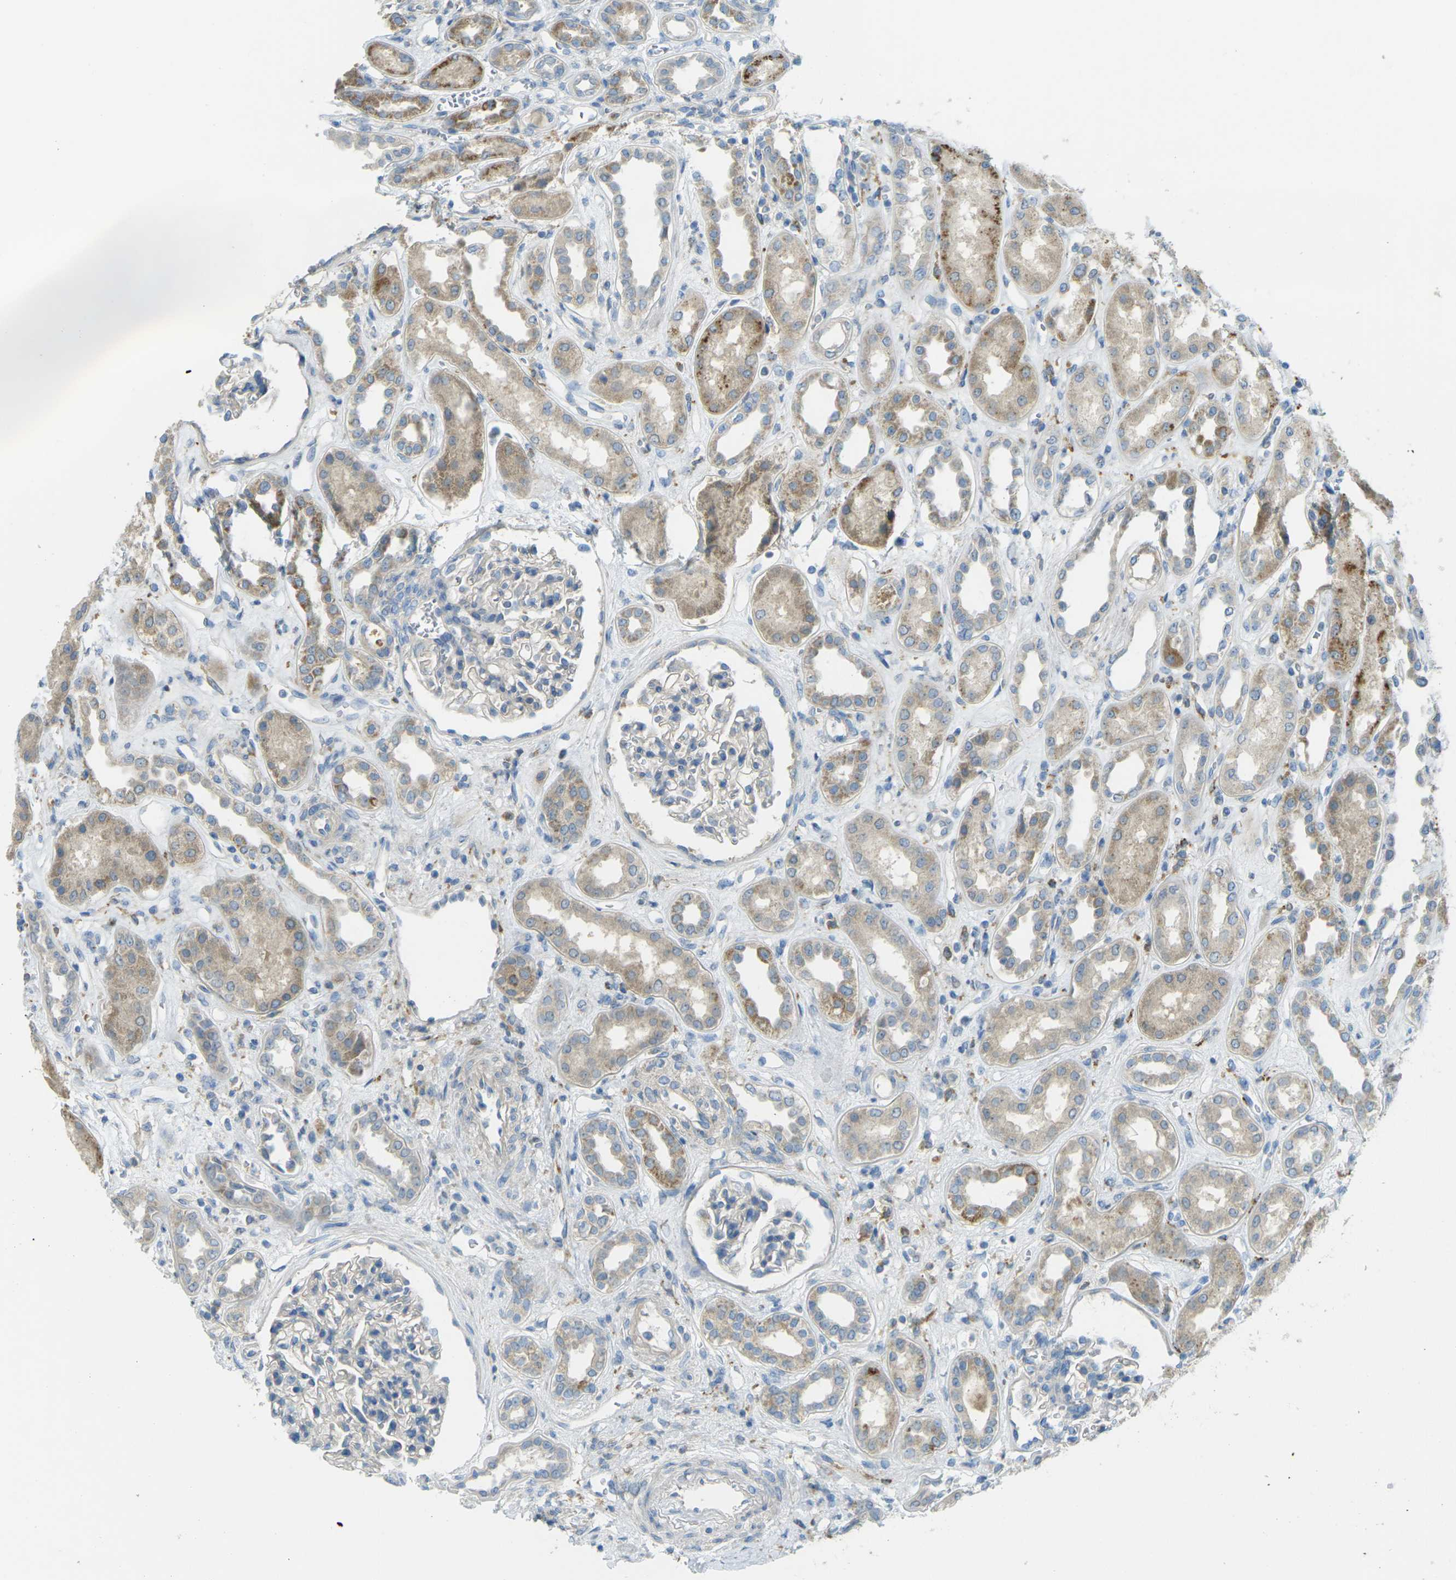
{"staining": {"intensity": "negative", "quantity": "none", "location": "none"}, "tissue": "kidney", "cell_type": "Cells in glomeruli", "image_type": "normal", "snomed": [{"axis": "morphology", "description": "Normal tissue, NOS"}, {"axis": "topography", "description": "Kidney"}], "caption": "Cells in glomeruli are negative for protein expression in normal human kidney. (DAB (3,3'-diaminobenzidine) immunohistochemistry (IHC) with hematoxylin counter stain).", "gene": "MYLK4", "patient": {"sex": "male", "age": 59}}